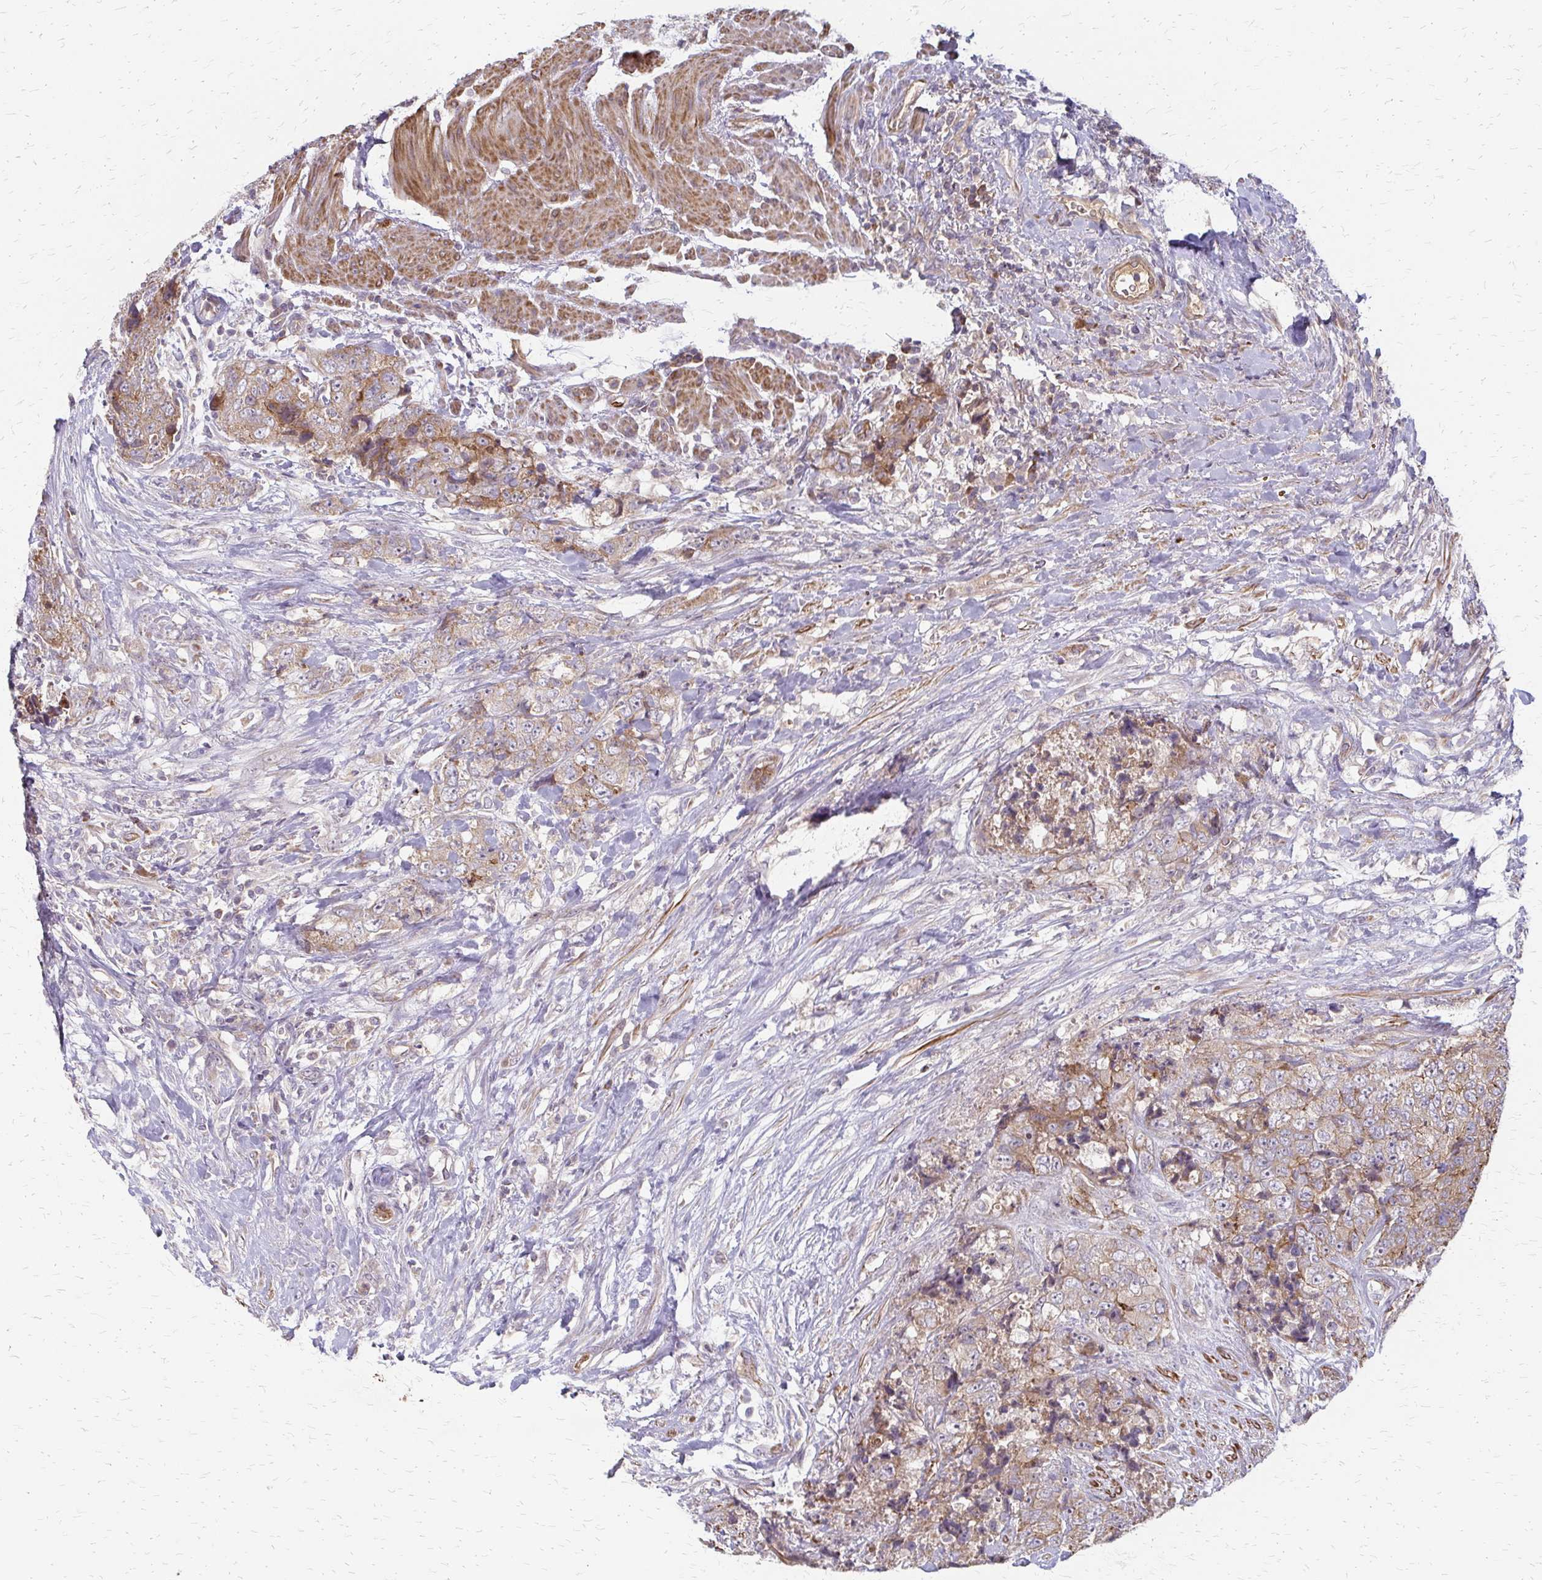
{"staining": {"intensity": "moderate", "quantity": ">75%", "location": "cytoplasmic/membranous"}, "tissue": "urothelial cancer", "cell_type": "Tumor cells", "image_type": "cancer", "snomed": [{"axis": "morphology", "description": "Urothelial carcinoma, High grade"}, {"axis": "topography", "description": "Urinary bladder"}], "caption": "High-grade urothelial carcinoma tissue exhibits moderate cytoplasmic/membranous positivity in approximately >75% of tumor cells", "gene": "ZNF383", "patient": {"sex": "female", "age": 78}}